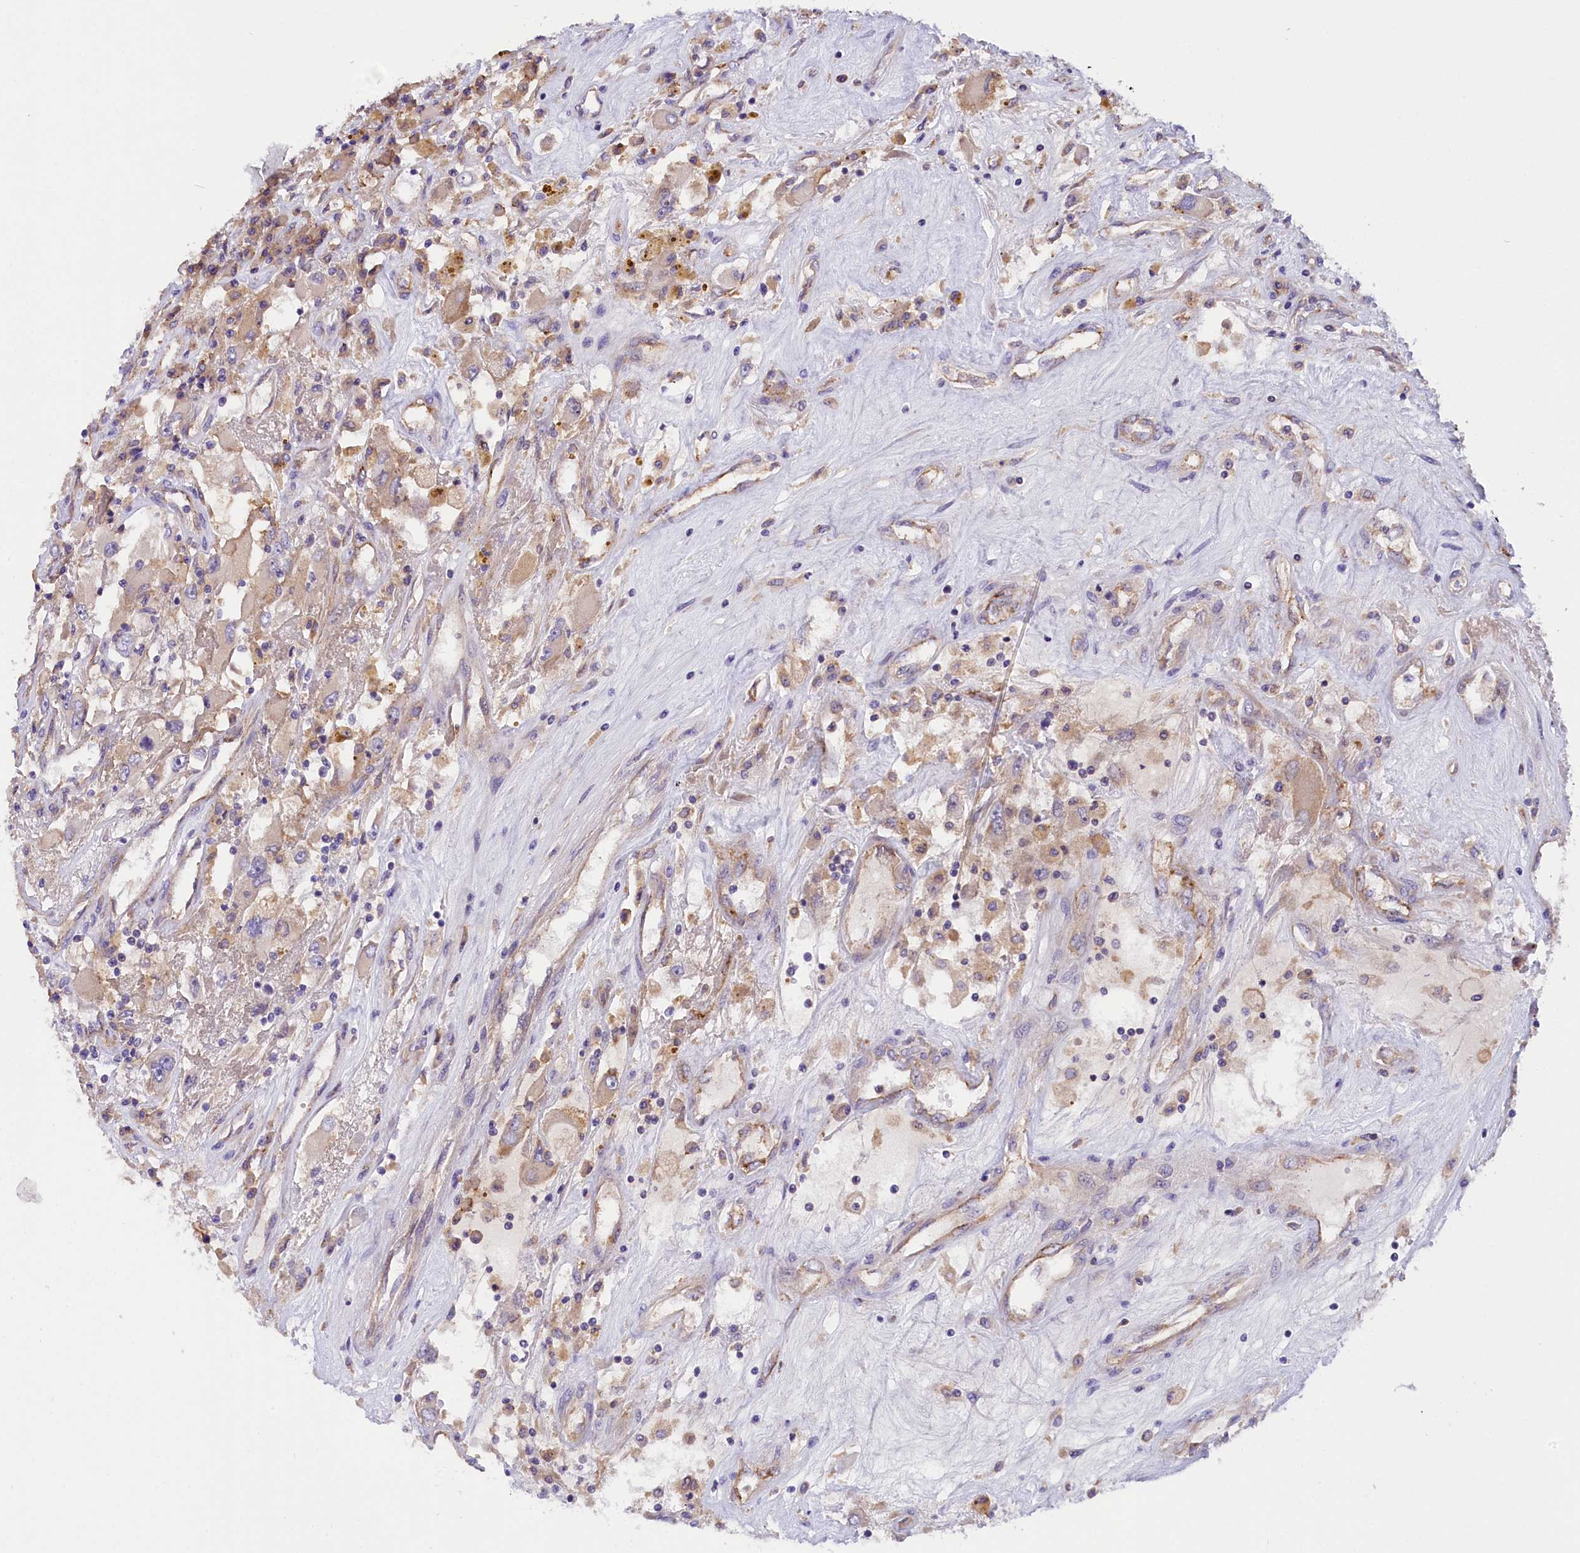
{"staining": {"intensity": "weak", "quantity": "25%-75%", "location": "cytoplasmic/membranous"}, "tissue": "renal cancer", "cell_type": "Tumor cells", "image_type": "cancer", "snomed": [{"axis": "morphology", "description": "Adenocarcinoma, NOS"}, {"axis": "topography", "description": "Kidney"}], "caption": "Human renal cancer stained with a protein marker exhibits weak staining in tumor cells.", "gene": "DNAJB9", "patient": {"sex": "female", "age": 52}}